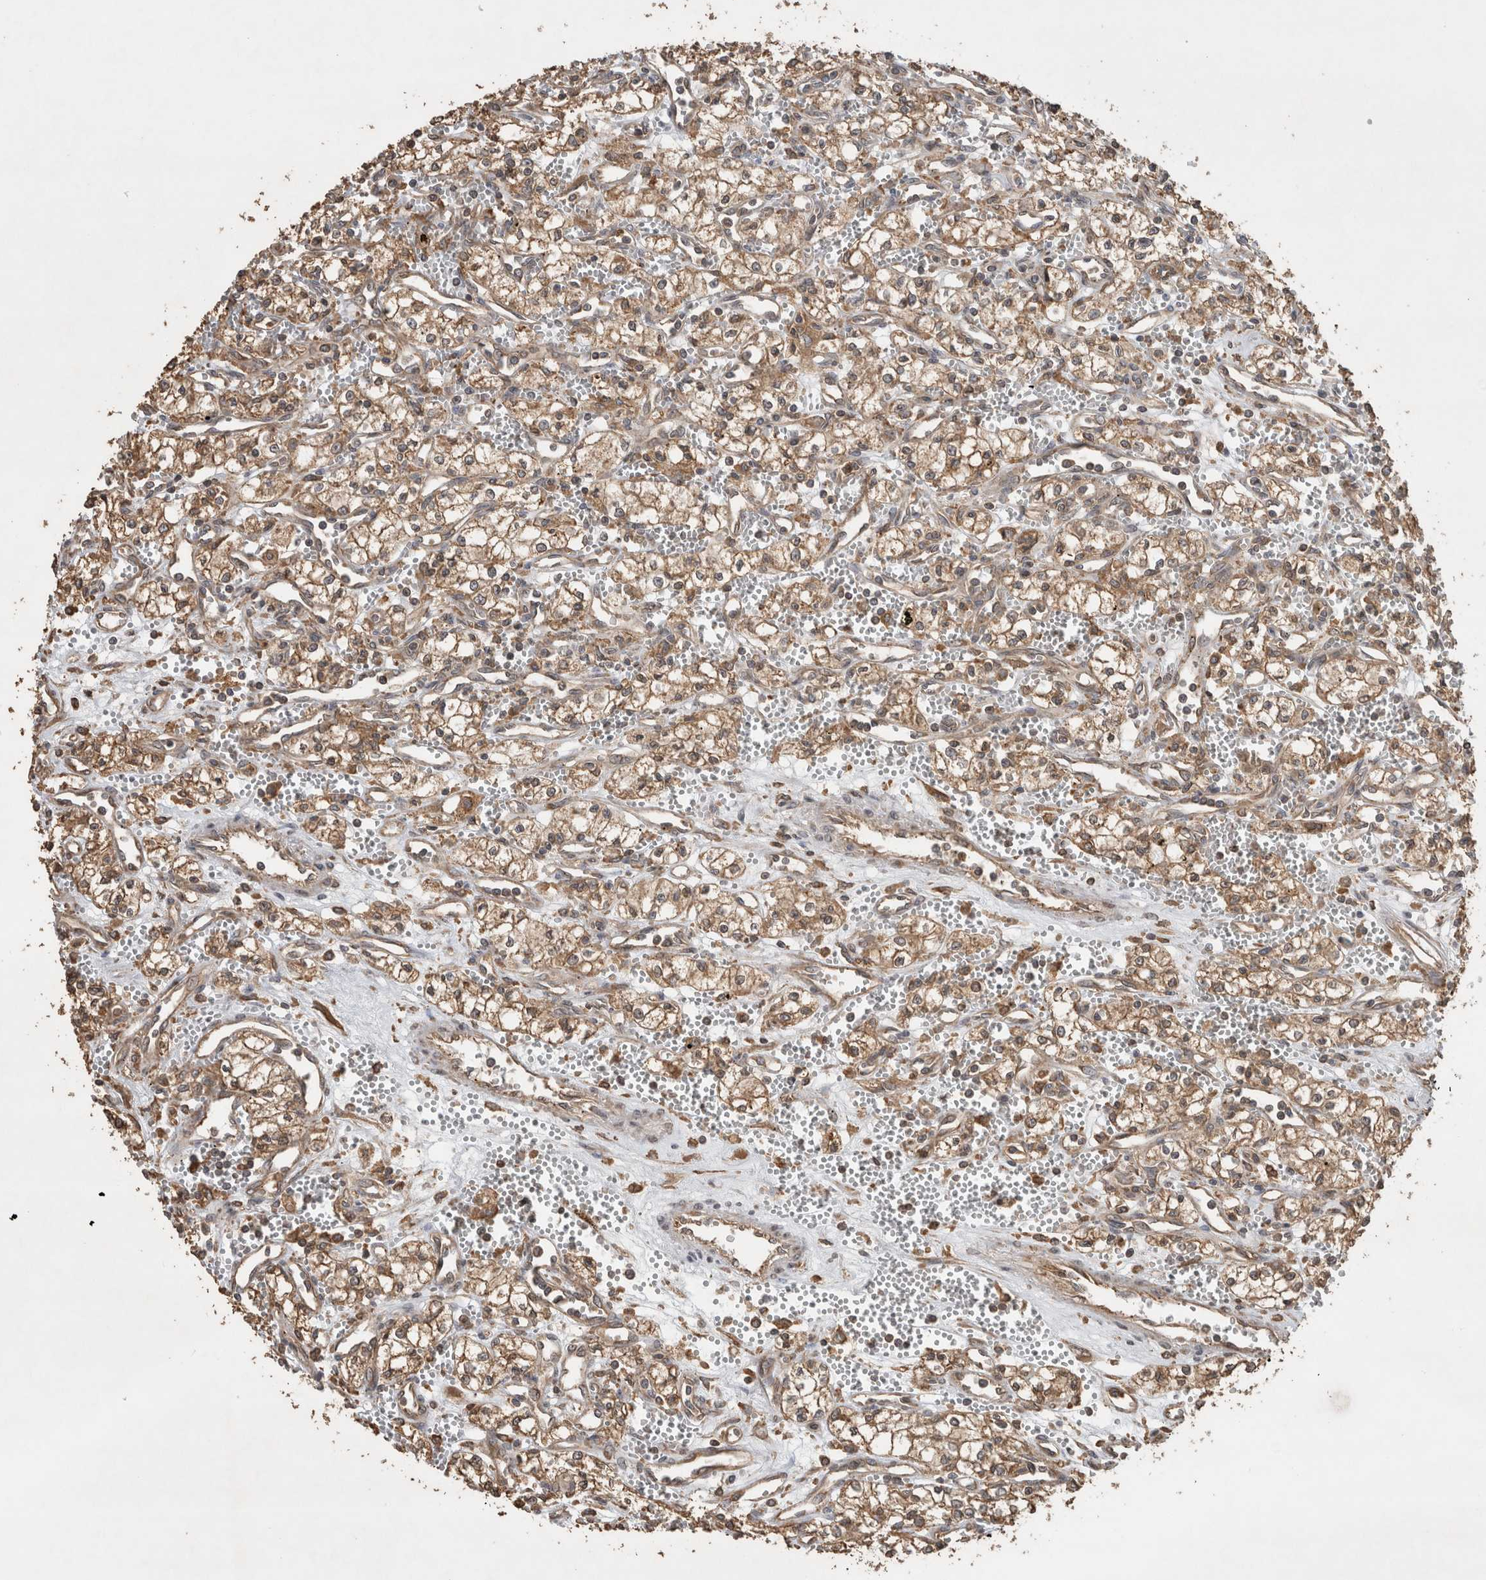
{"staining": {"intensity": "moderate", "quantity": ">75%", "location": "cytoplasmic/membranous"}, "tissue": "renal cancer", "cell_type": "Tumor cells", "image_type": "cancer", "snomed": [{"axis": "morphology", "description": "Adenocarcinoma, NOS"}, {"axis": "topography", "description": "Kidney"}], "caption": "Renal adenocarcinoma was stained to show a protein in brown. There is medium levels of moderate cytoplasmic/membranous positivity in approximately >75% of tumor cells.", "gene": "OTUD7B", "patient": {"sex": "male", "age": 59}}